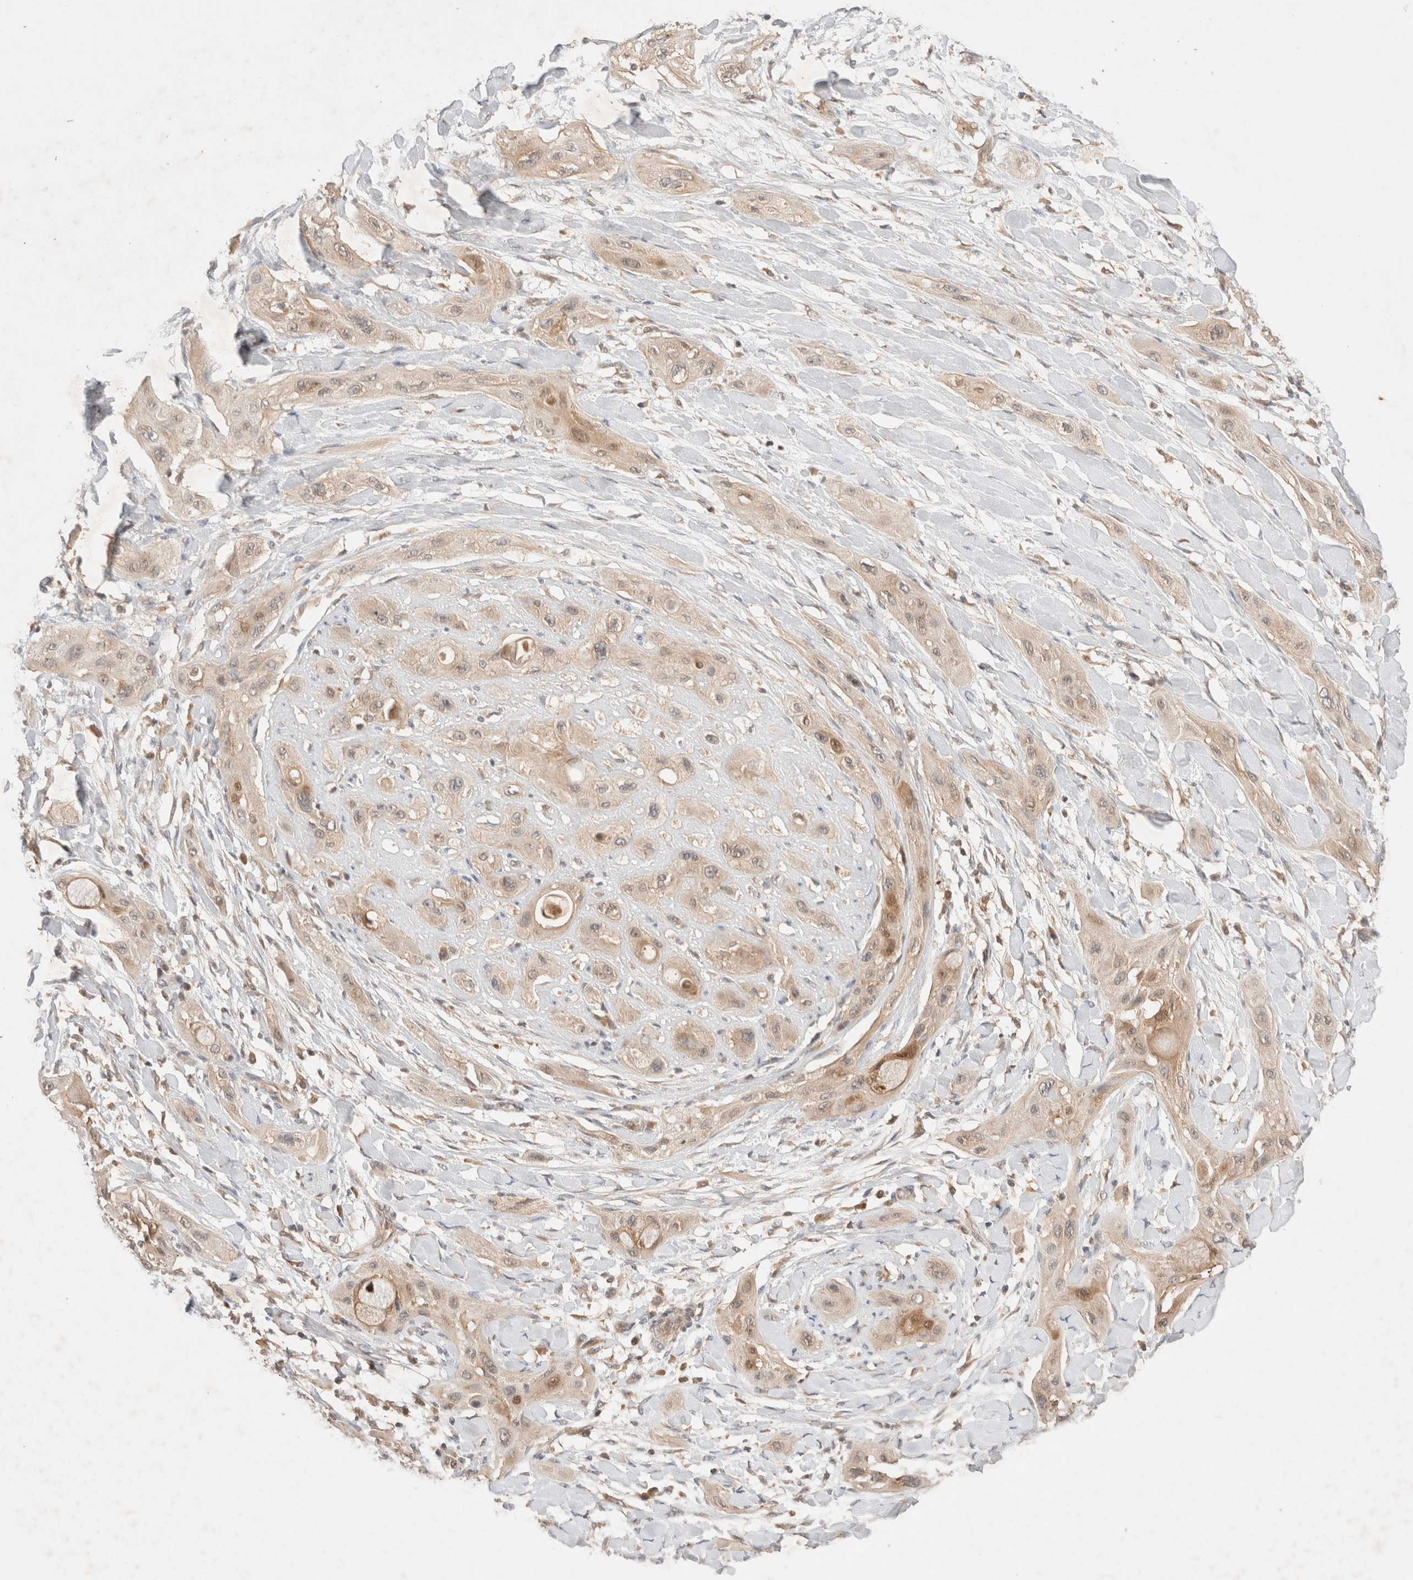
{"staining": {"intensity": "weak", "quantity": "25%-75%", "location": "cytoplasmic/membranous"}, "tissue": "lung cancer", "cell_type": "Tumor cells", "image_type": "cancer", "snomed": [{"axis": "morphology", "description": "Squamous cell carcinoma, NOS"}, {"axis": "topography", "description": "Lung"}], "caption": "This image displays immunohistochemistry staining of lung cancer, with low weak cytoplasmic/membranous expression in approximately 25%-75% of tumor cells.", "gene": "CARNMT1", "patient": {"sex": "female", "age": 47}}